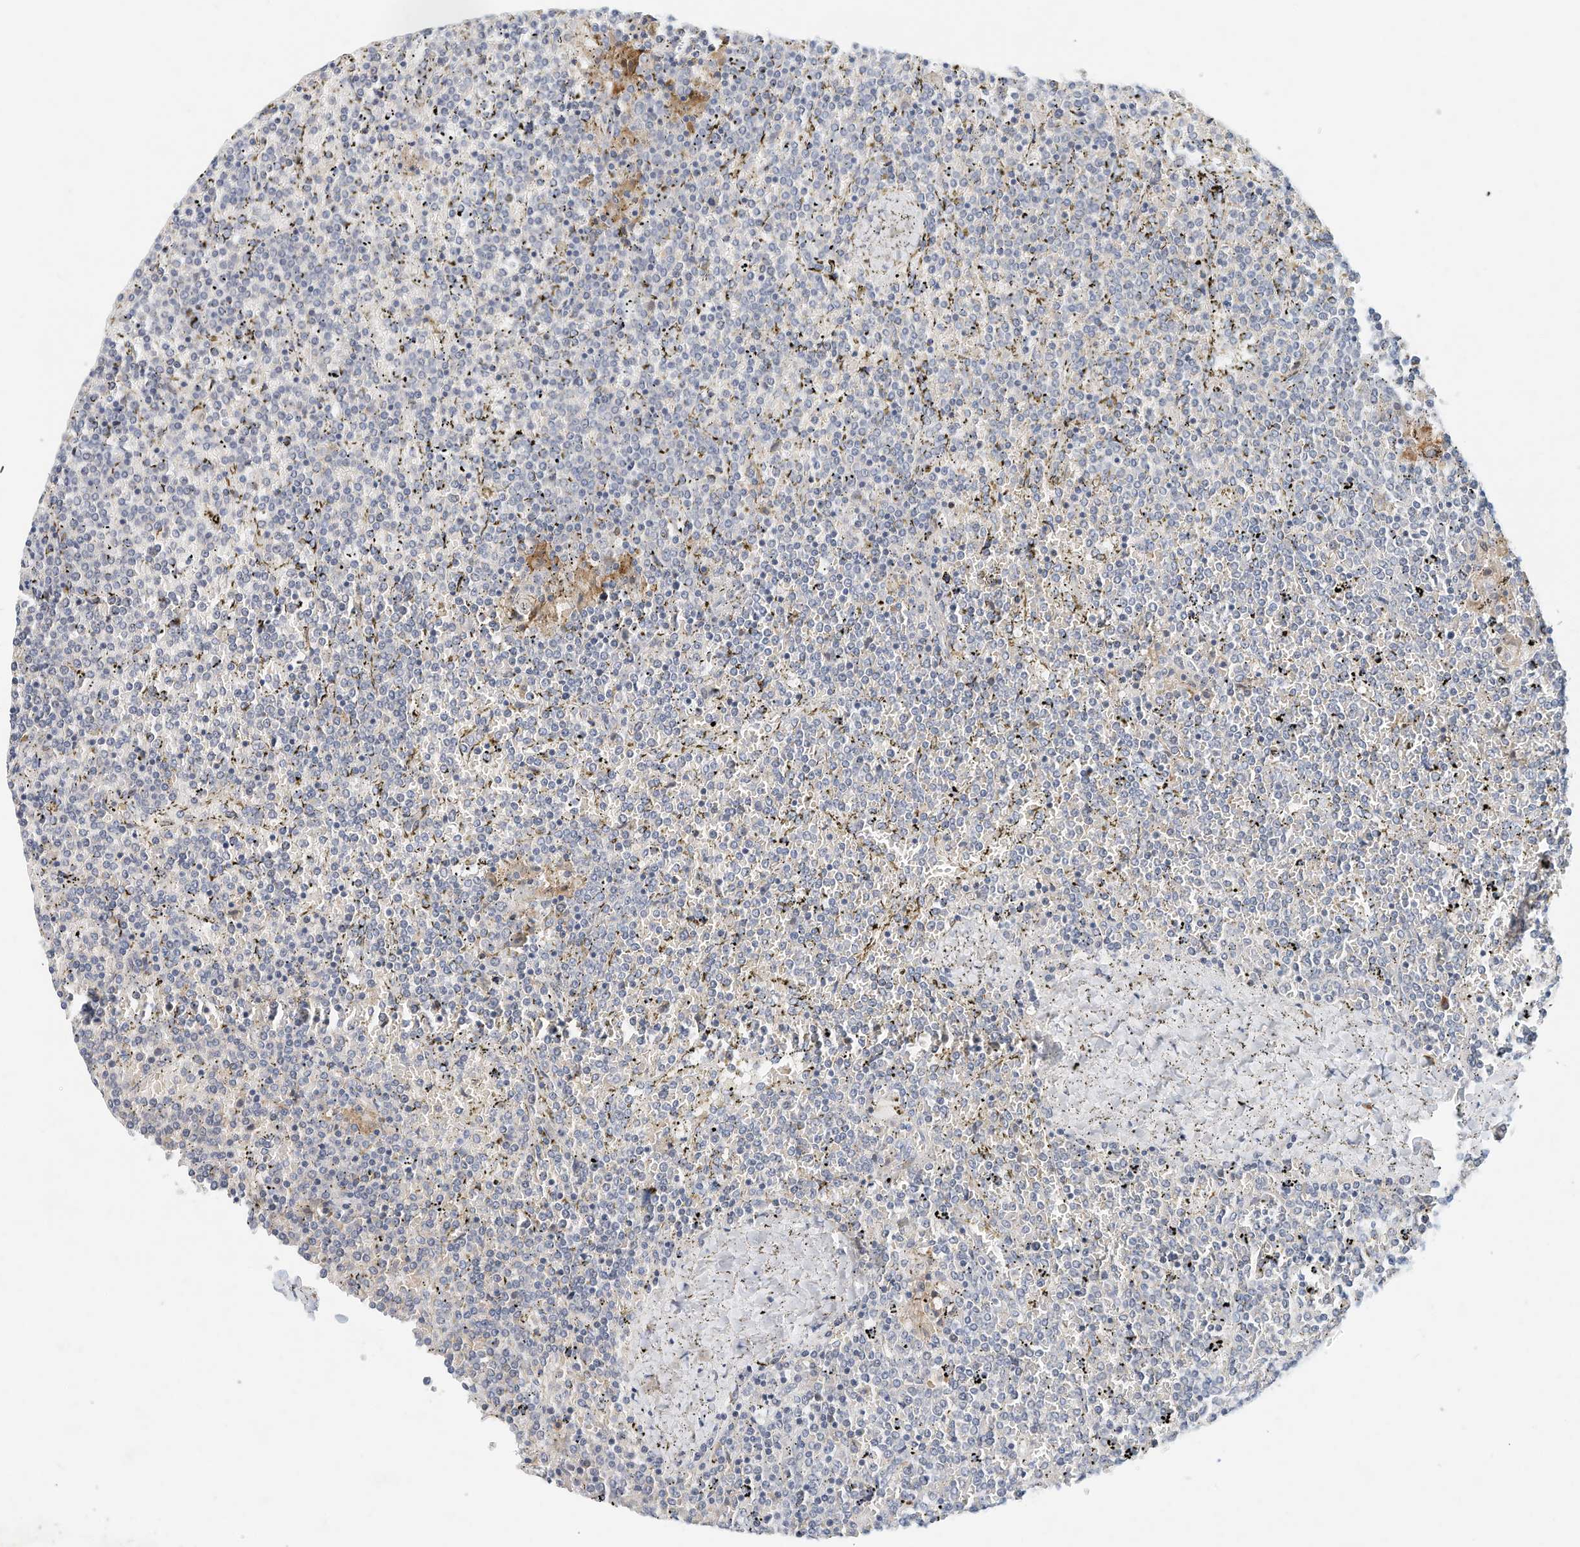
{"staining": {"intensity": "negative", "quantity": "none", "location": "none"}, "tissue": "lymphoma", "cell_type": "Tumor cells", "image_type": "cancer", "snomed": [{"axis": "morphology", "description": "Malignant lymphoma, non-Hodgkin's type, Low grade"}, {"axis": "topography", "description": "Spleen"}], "caption": "Tumor cells are negative for brown protein staining in lymphoma.", "gene": "MICAL1", "patient": {"sex": "female", "age": 19}}